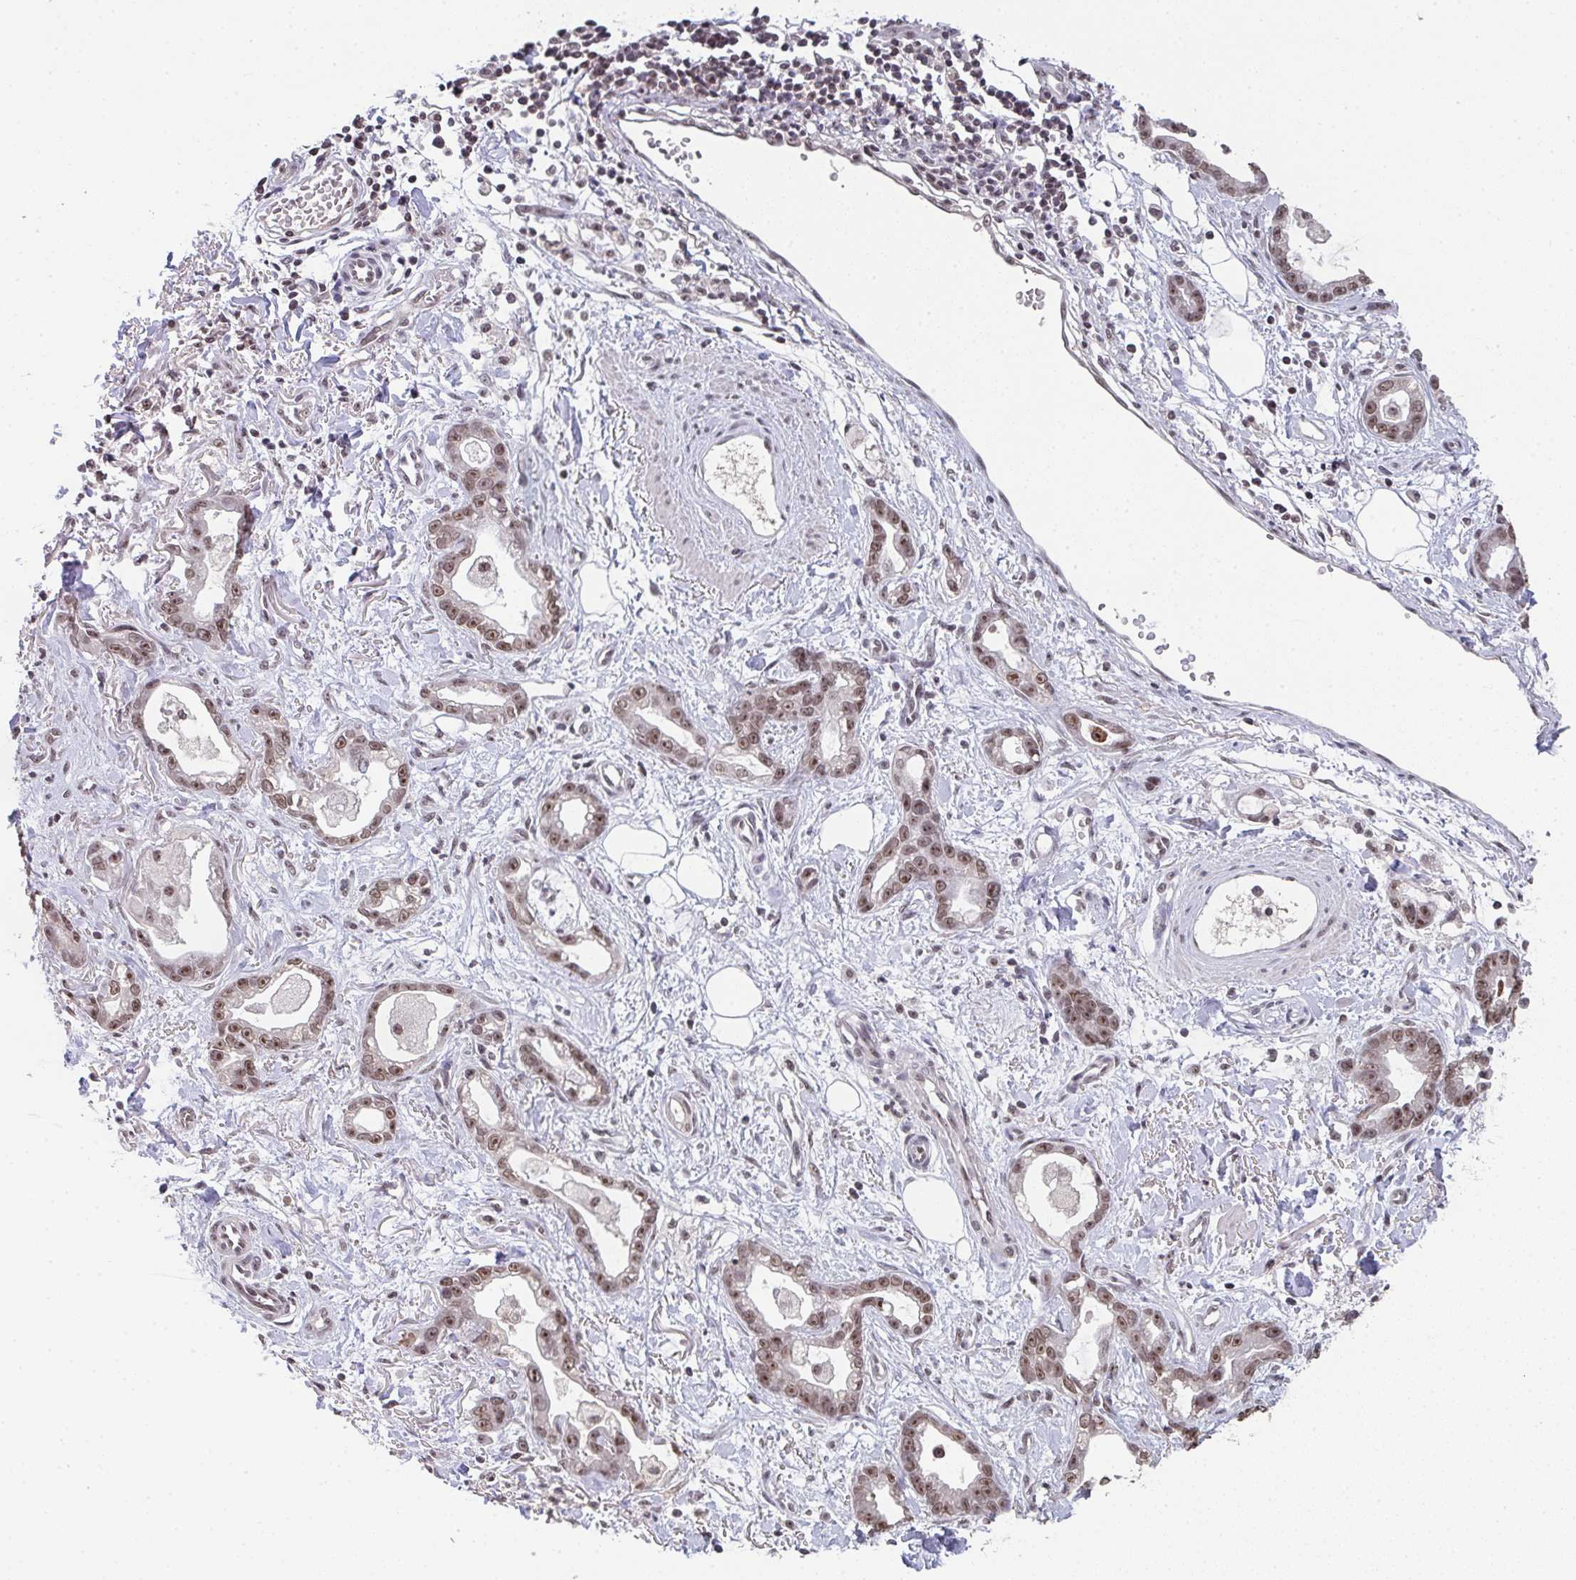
{"staining": {"intensity": "moderate", "quantity": ">75%", "location": "nuclear"}, "tissue": "stomach cancer", "cell_type": "Tumor cells", "image_type": "cancer", "snomed": [{"axis": "morphology", "description": "Adenocarcinoma, NOS"}, {"axis": "topography", "description": "Stomach"}], "caption": "Tumor cells display medium levels of moderate nuclear expression in approximately >75% of cells in human stomach cancer.", "gene": "DKC1", "patient": {"sex": "male", "age": 55}}